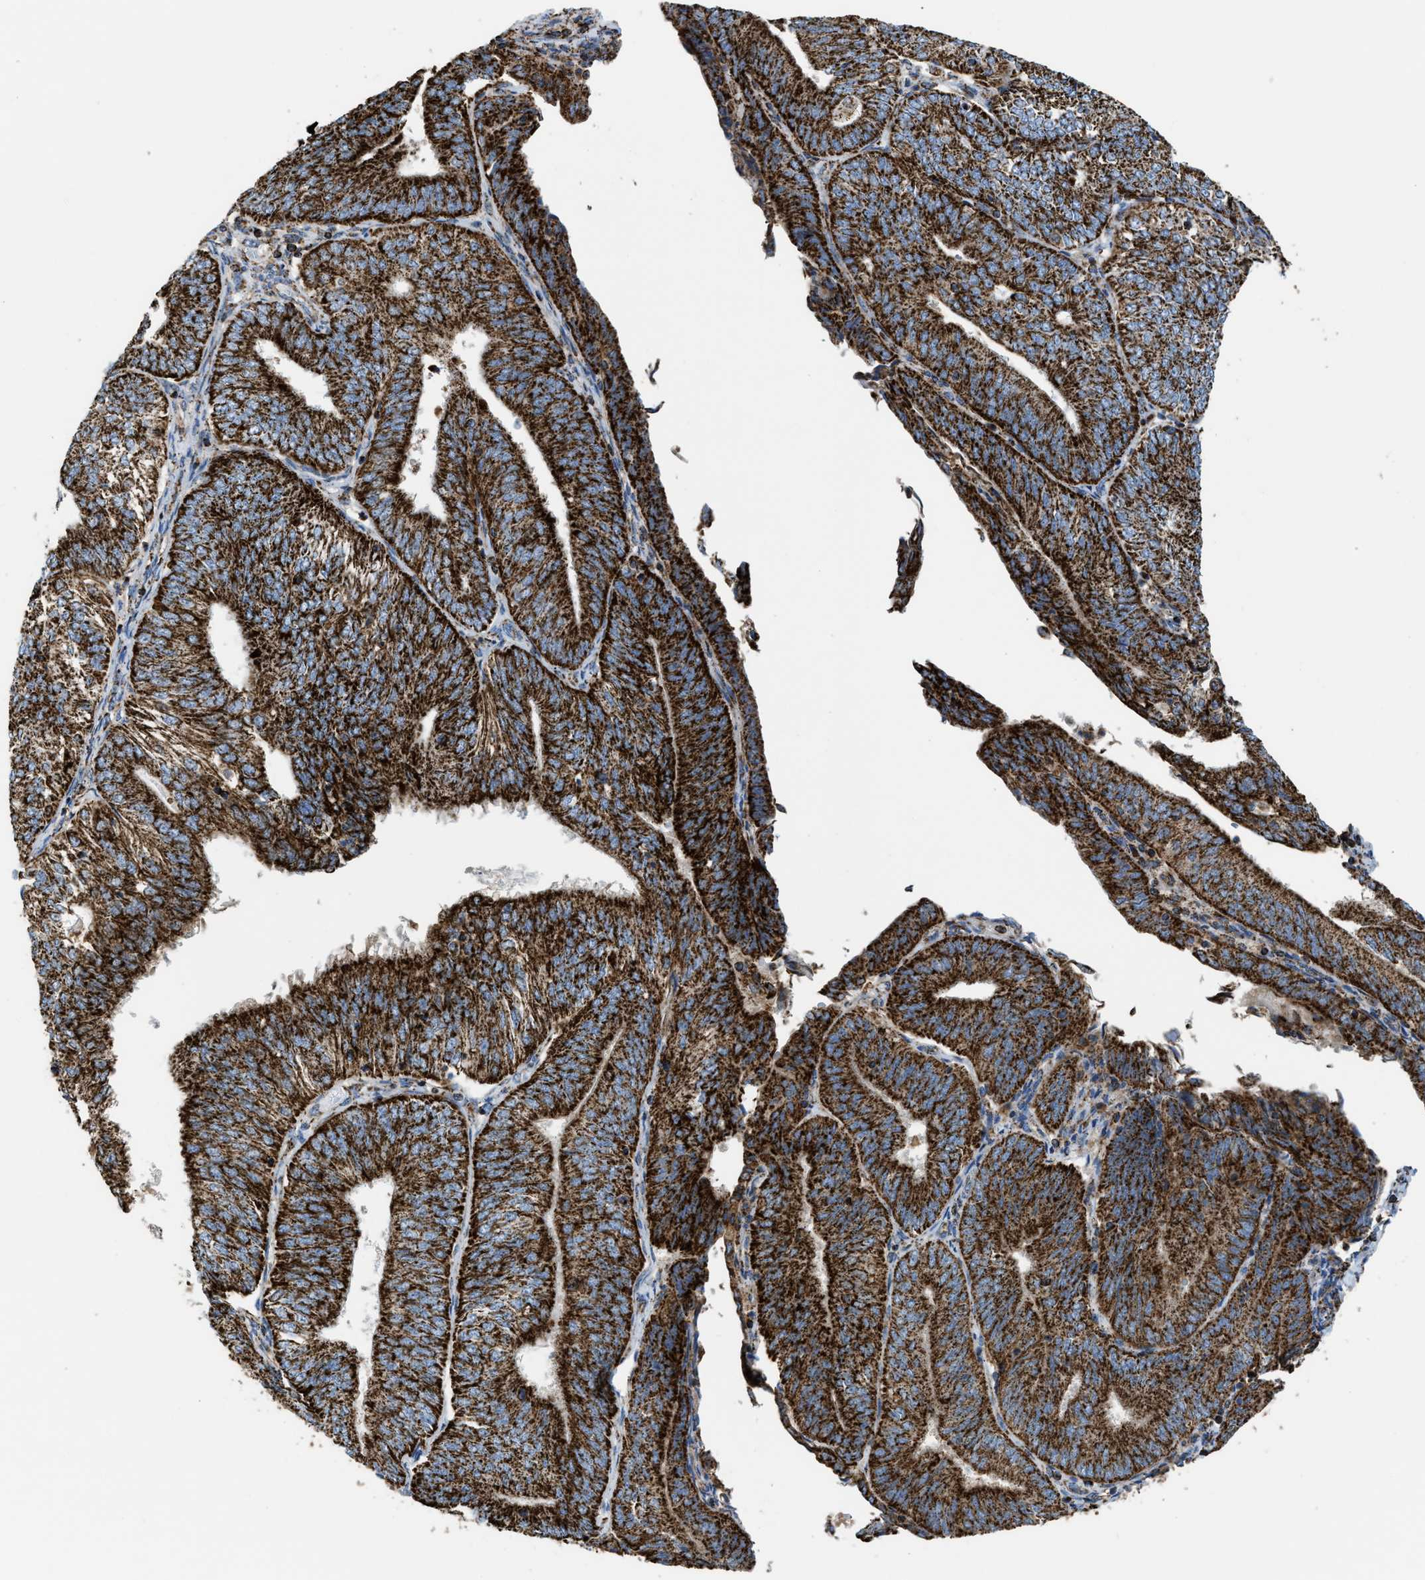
{"staining": {"intensity": "strong", "quantity": ">75%", "location": "cytoplasmic/membranous"}, "tissue": "endometrial cancer", "cell_type": "Tumor cells", "image_type": "cancer", "snomed": [{"axis": "morphology", "description": "Adenocarcinoma, NOS"}, {"axis": "topography", "description": "Endometrium"}], "caption": "Strong cytoplasmic/membranous protein positivity is present in approximately >75% of tumor cells in endometrial adenocarcinoma. The protein of interest is shown in brown color, while the nuclei are stained blue.", "gene": "ECHS1", "patient": {"sex": "female", "age": 58}}